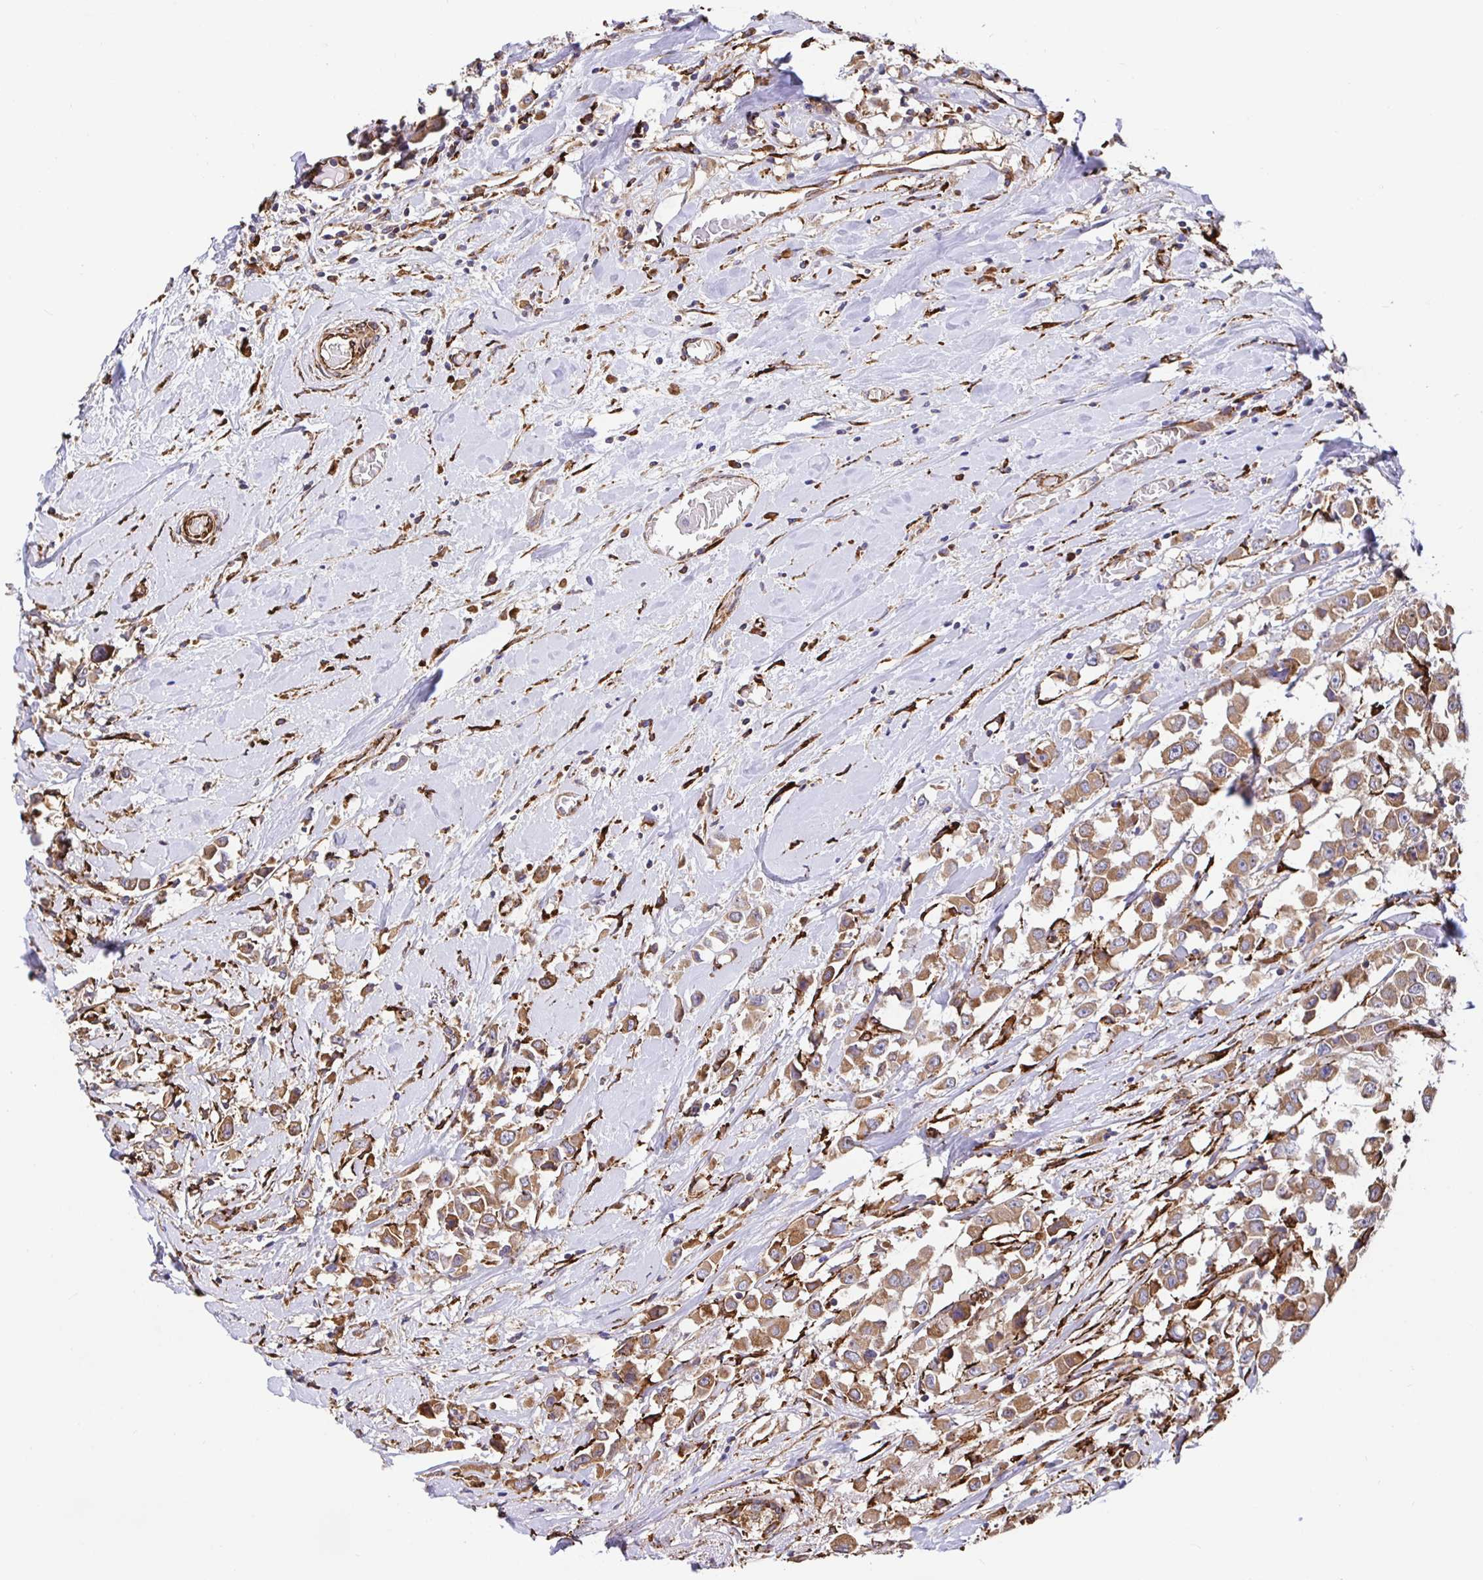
{"staining": {"intensity": "moderate", "quantity": ">75%", "location": "cytoplasmic/membranous"}, "tissue": "breast cancer", "cell_type": "Tumor cells", "image_type": "cancer", "snomed": [{"axis": "morphology", "description": "Duct carcinoma"}, {"axis": "topography", "description": "Breast"}], "caption": "There is medium levels of moderate cytoplasmic/membranous staining in tumor cells of breast cancer, as demonstrated by immunohistochemical staining (brown color).", "gene": "MAOA", "patient": {"sex": "female", "age": 61}}